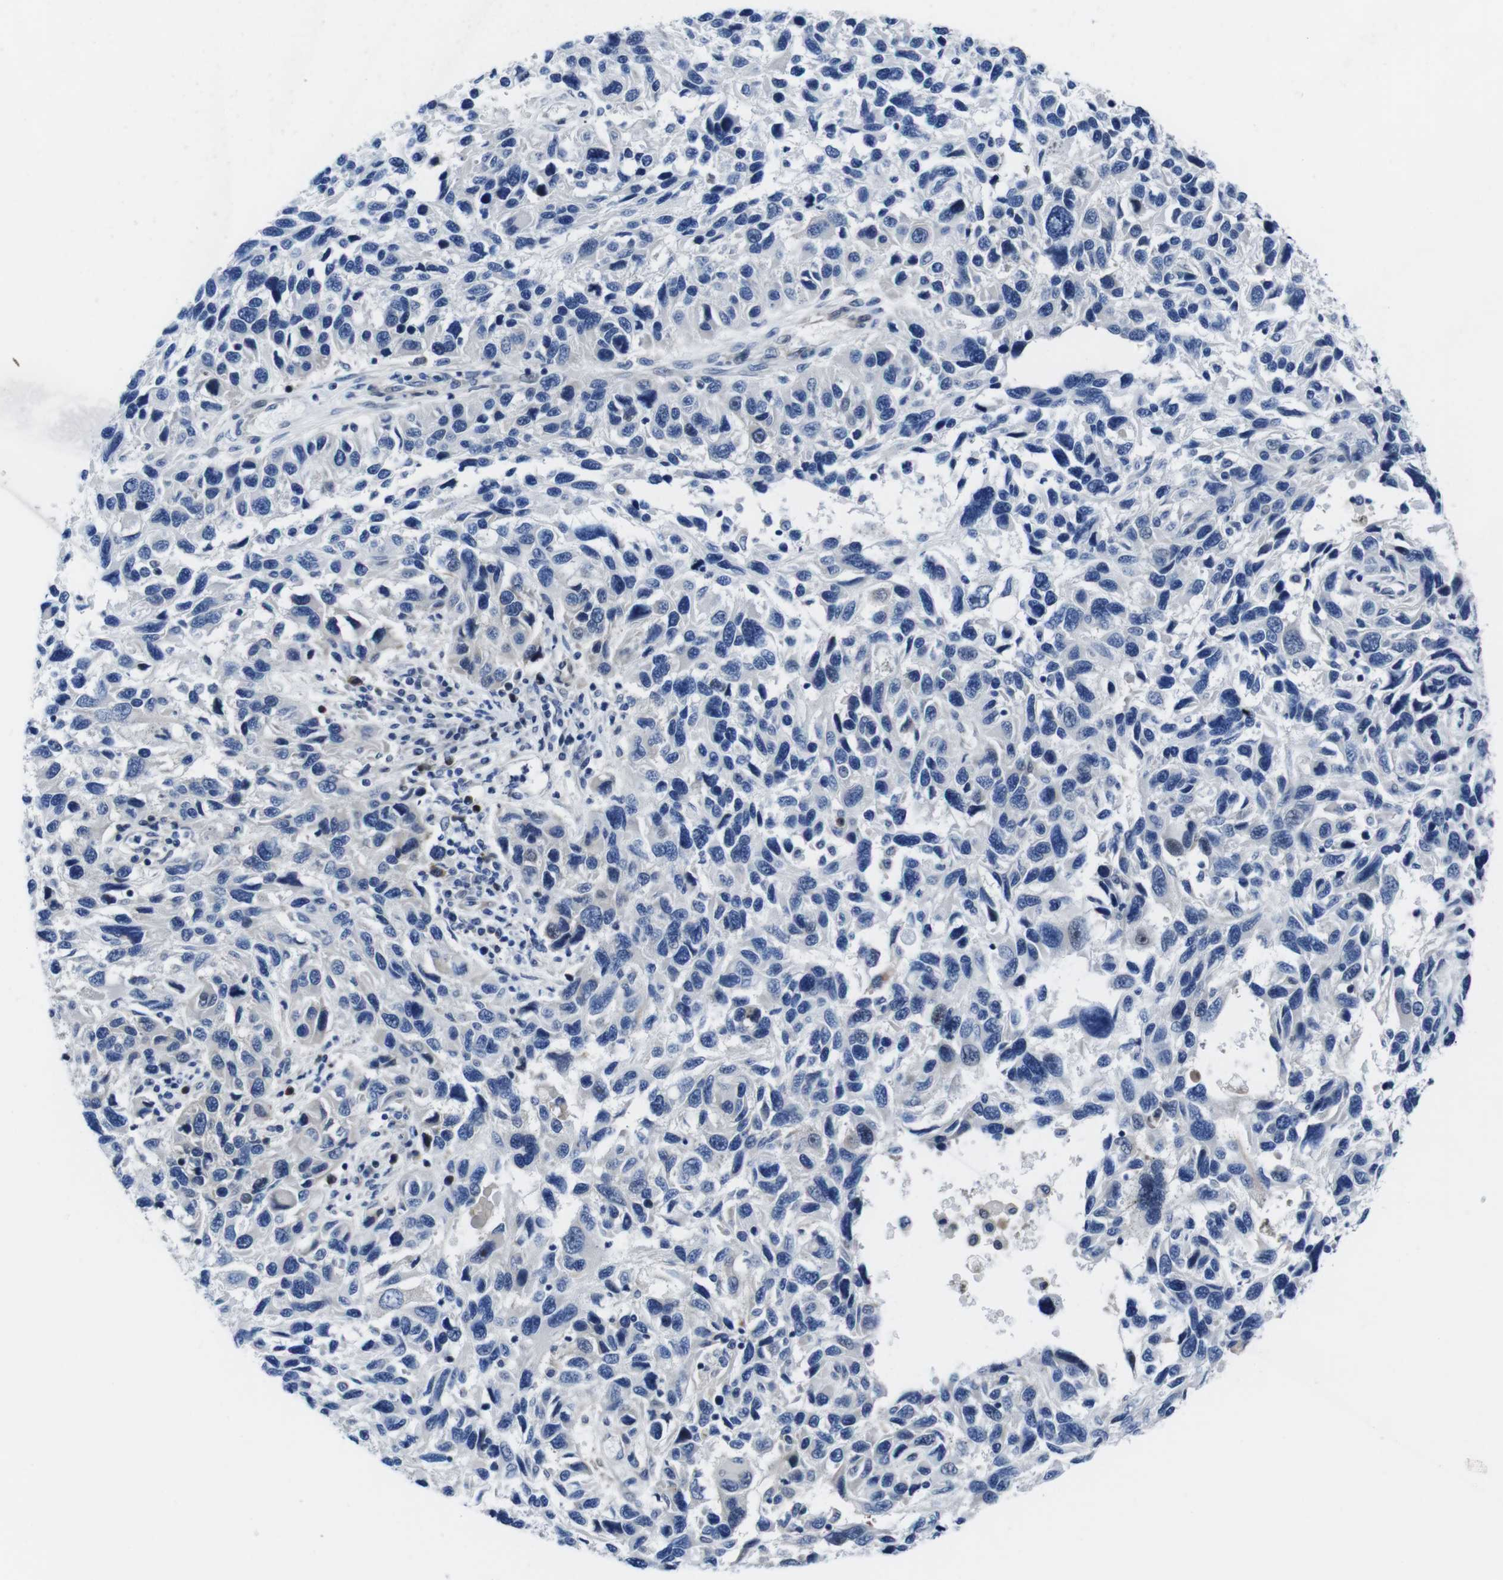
{"staining": {"intensity": "negative", "quantity": "none", "location": "none"}, "tissue": "melanoma", "cell_type": "Tumor cells", "image_type": "cancer", "snomed": [{"axis": "morphology", "description": "Malignant melanoma, NOS"}, {"axis": "topography", "description": "Skin"}], "caption": "Melanoma was stained to show a protein in brown. There is no significant expression in tumor cells. (Immunohistochemistry, brightfield microscopy, high magnification).", "gene": "EIF4A1", "patient": {"sex": "male", "age": 53}}